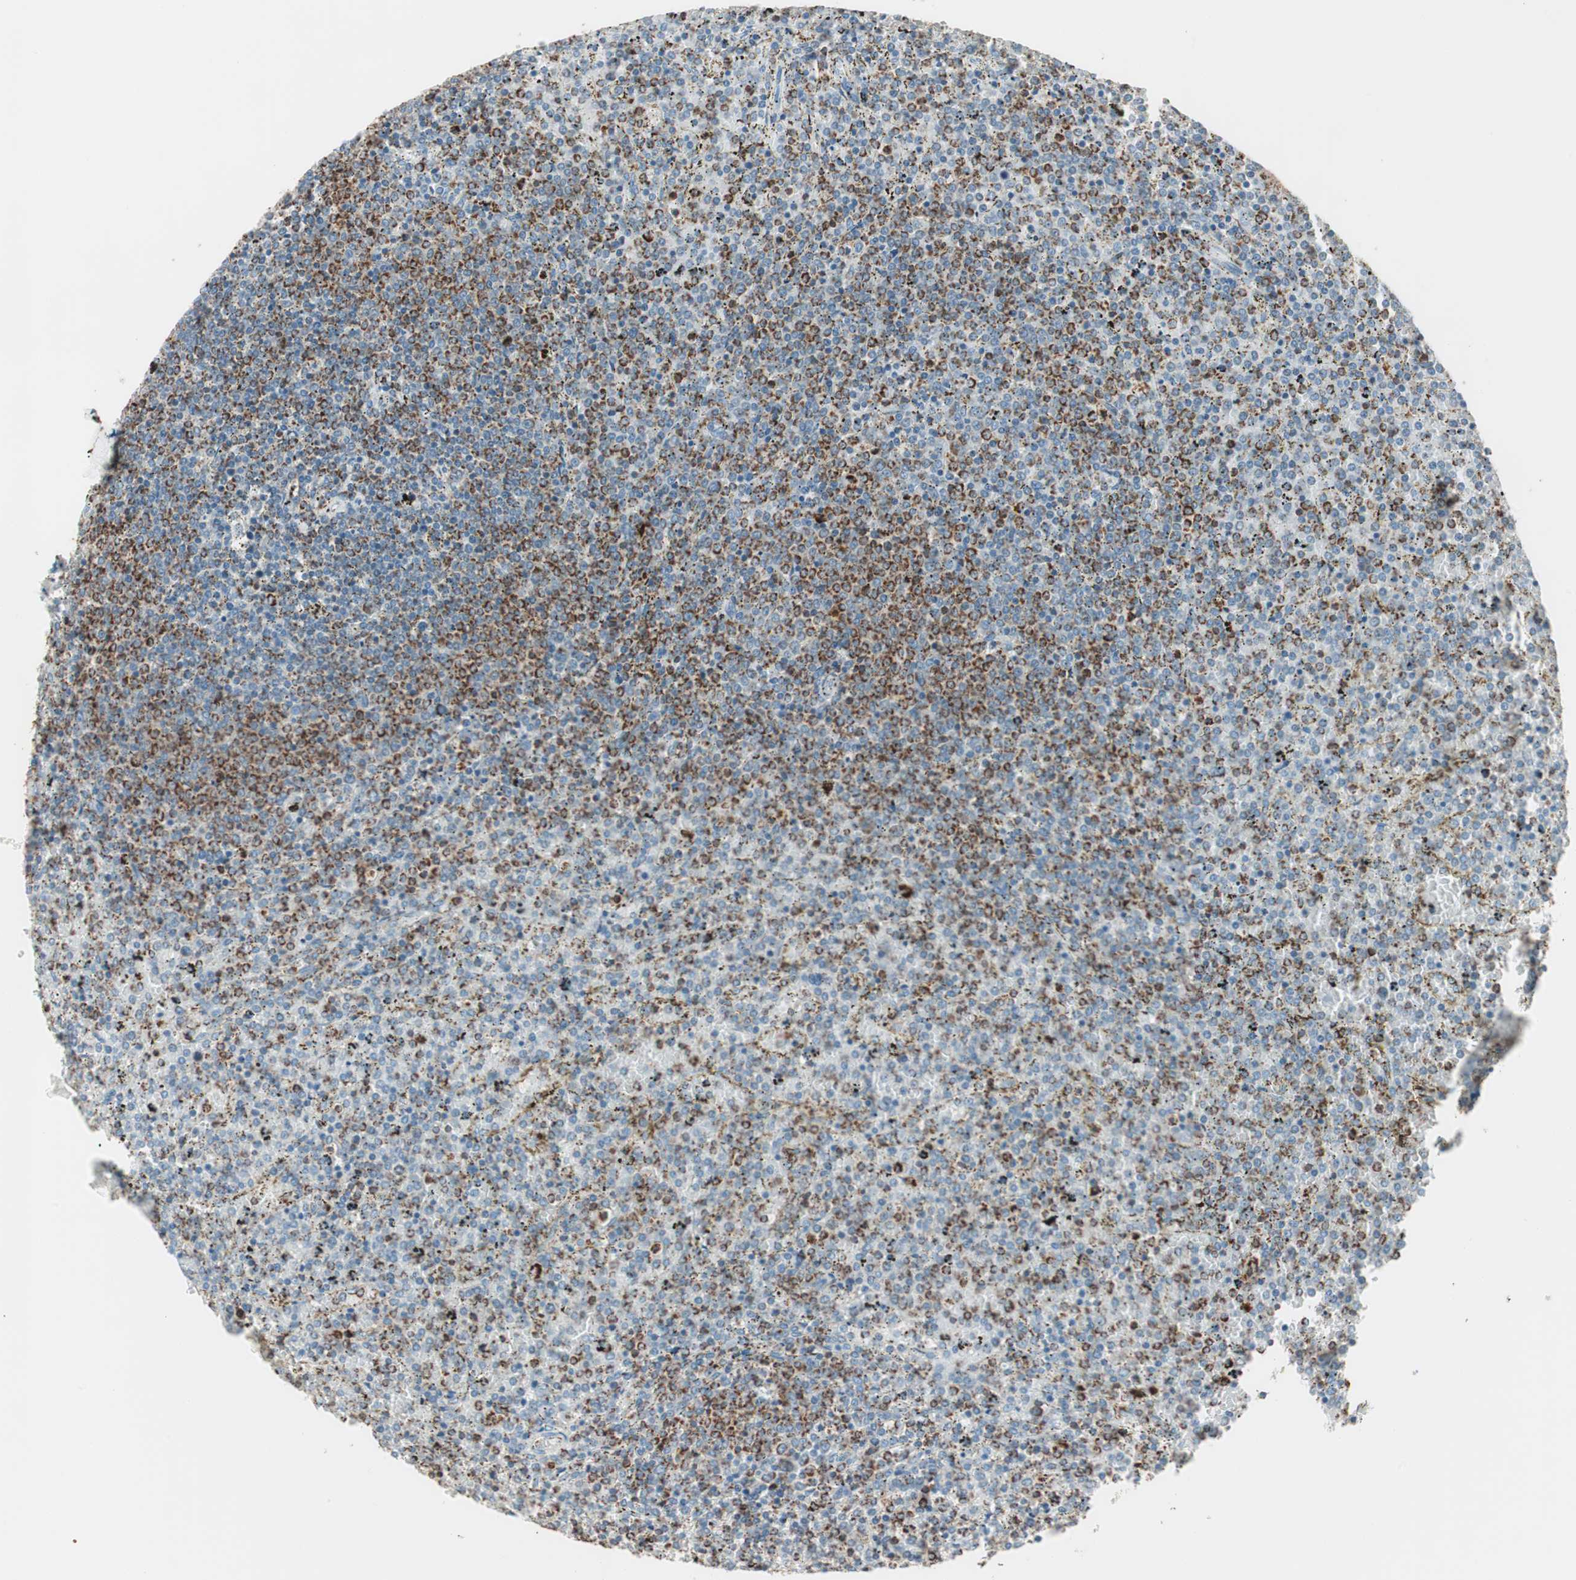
{"staining": {"intensity": "strong", "quantity": "<25%", "location": "cytoplasmic/membranous"}, "tissue": "lymphoma", "cell_type": "Tumor cells", "image_type": "cancer", "snomed": [{"axis": "morphology", "description": "Malignant lymphoma, non-Hodgkin's type, Low grade"}, {"axis": "topography", "description": "Spleen"}], "caption": "Low-grade malignant lymphoma, non-Hodgkin's type was stained to show a protein in brown. There is medium levels of strong cytoplasmic/membranous positivity in about <25% of tumor cells. (DAB = brown stain, brightfield microscopy at high magnification).", "gene": "TOMM20", "patient": {"sex": "female", "age": 77}}